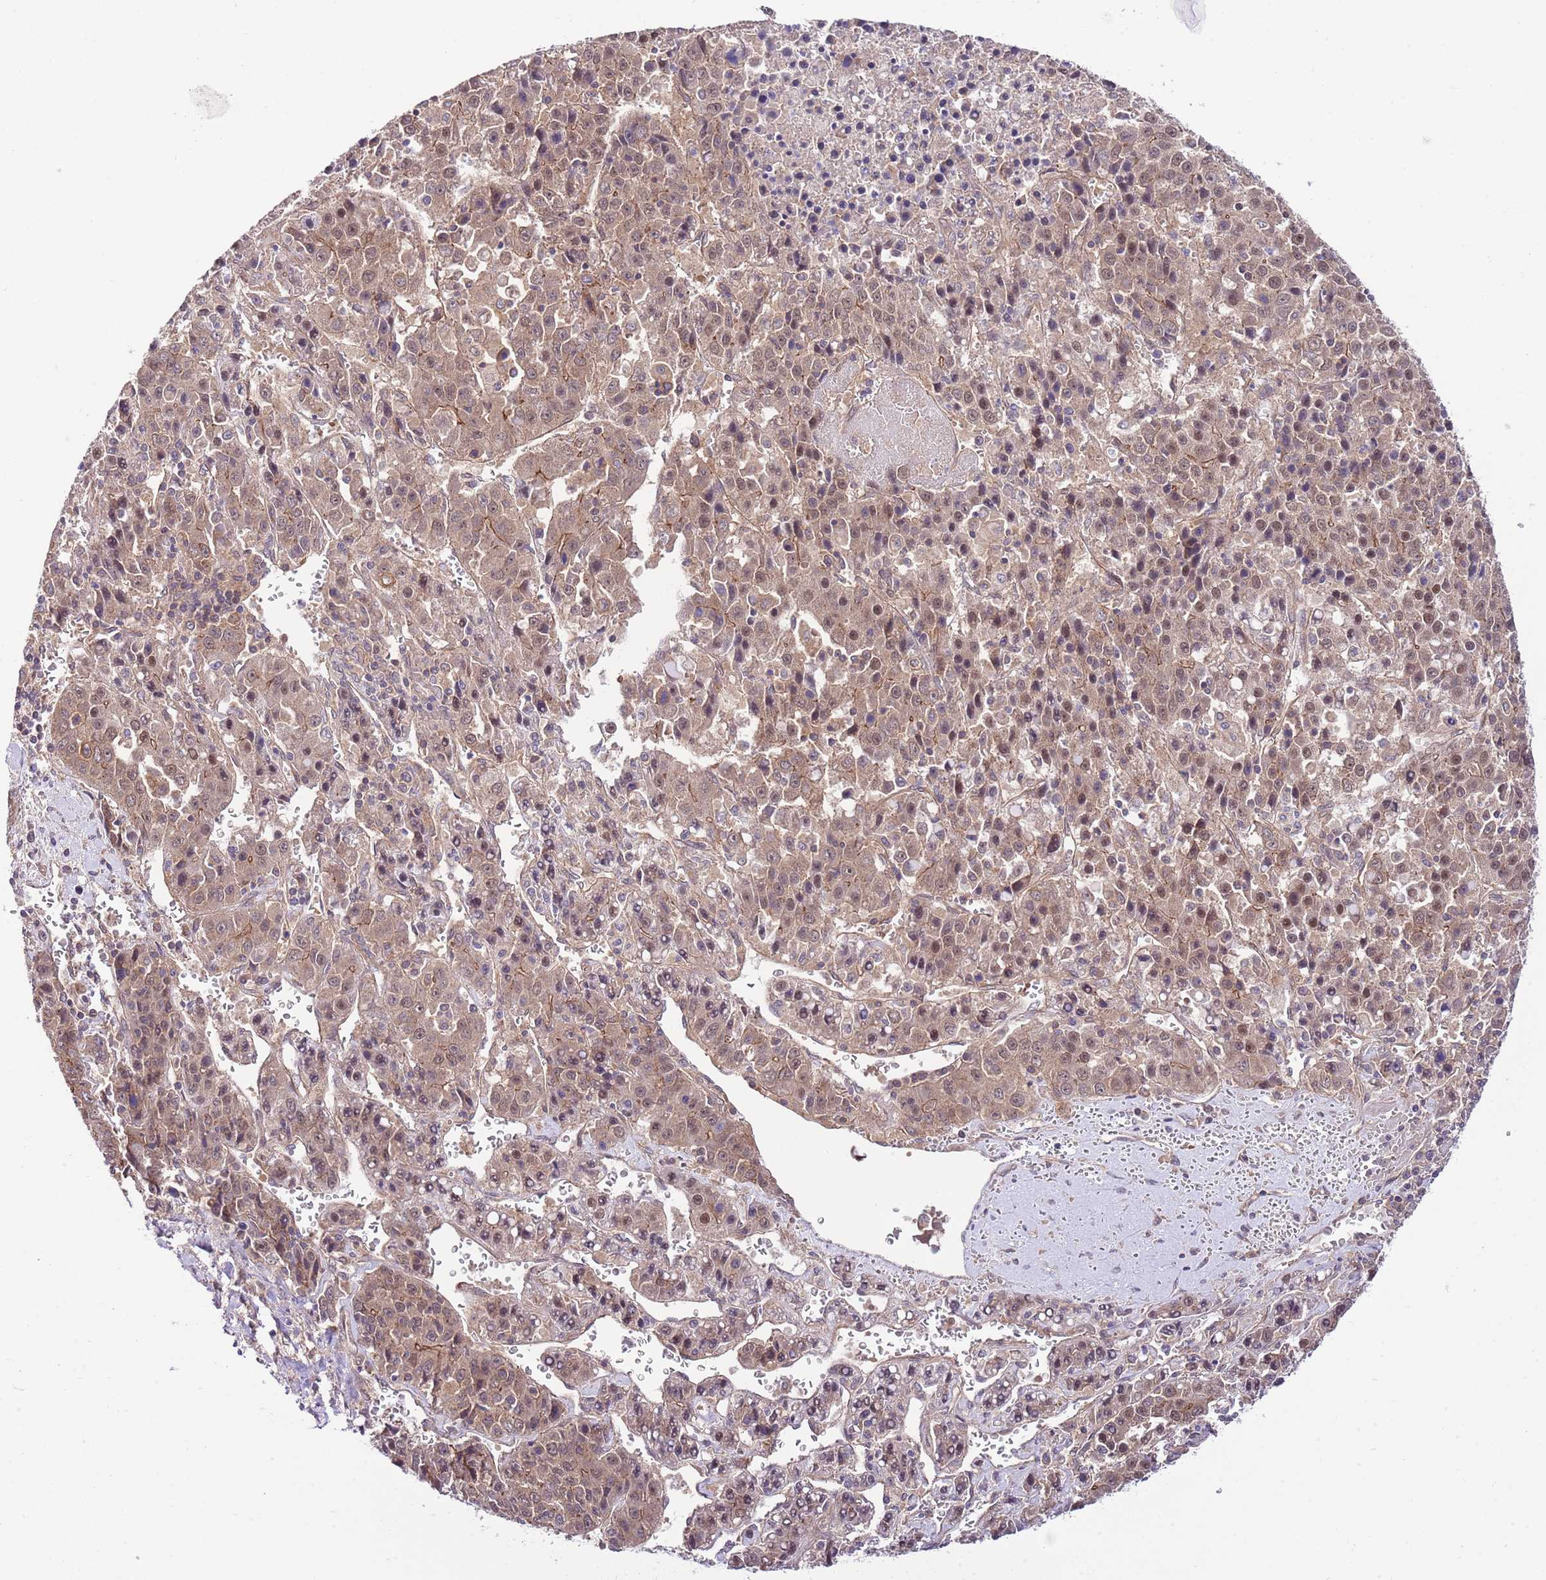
{"staining": {"intensity": "moderate", "quantity": ">75%", "location": "cytoplasmic/membranous,nuclear"}, "tissue": "liver cancer", "cell_type": "Tumor cells", "image_type": "cancer", "snomed": [{"axis": "morphology", "description": "Carcinoma, Hepatocellular, NOS"}, {"axis": "topography", "description": "Liver"}], "caption": "Human liver cancer (hepatocellular carcinoma) stained with a brown dye shows moderate cytoplasmic/membranous and nuclear positive positivity in about >75% of tumor cells.", "gene": "DONSON", "patient": {"sex": "female", "age": 53}}